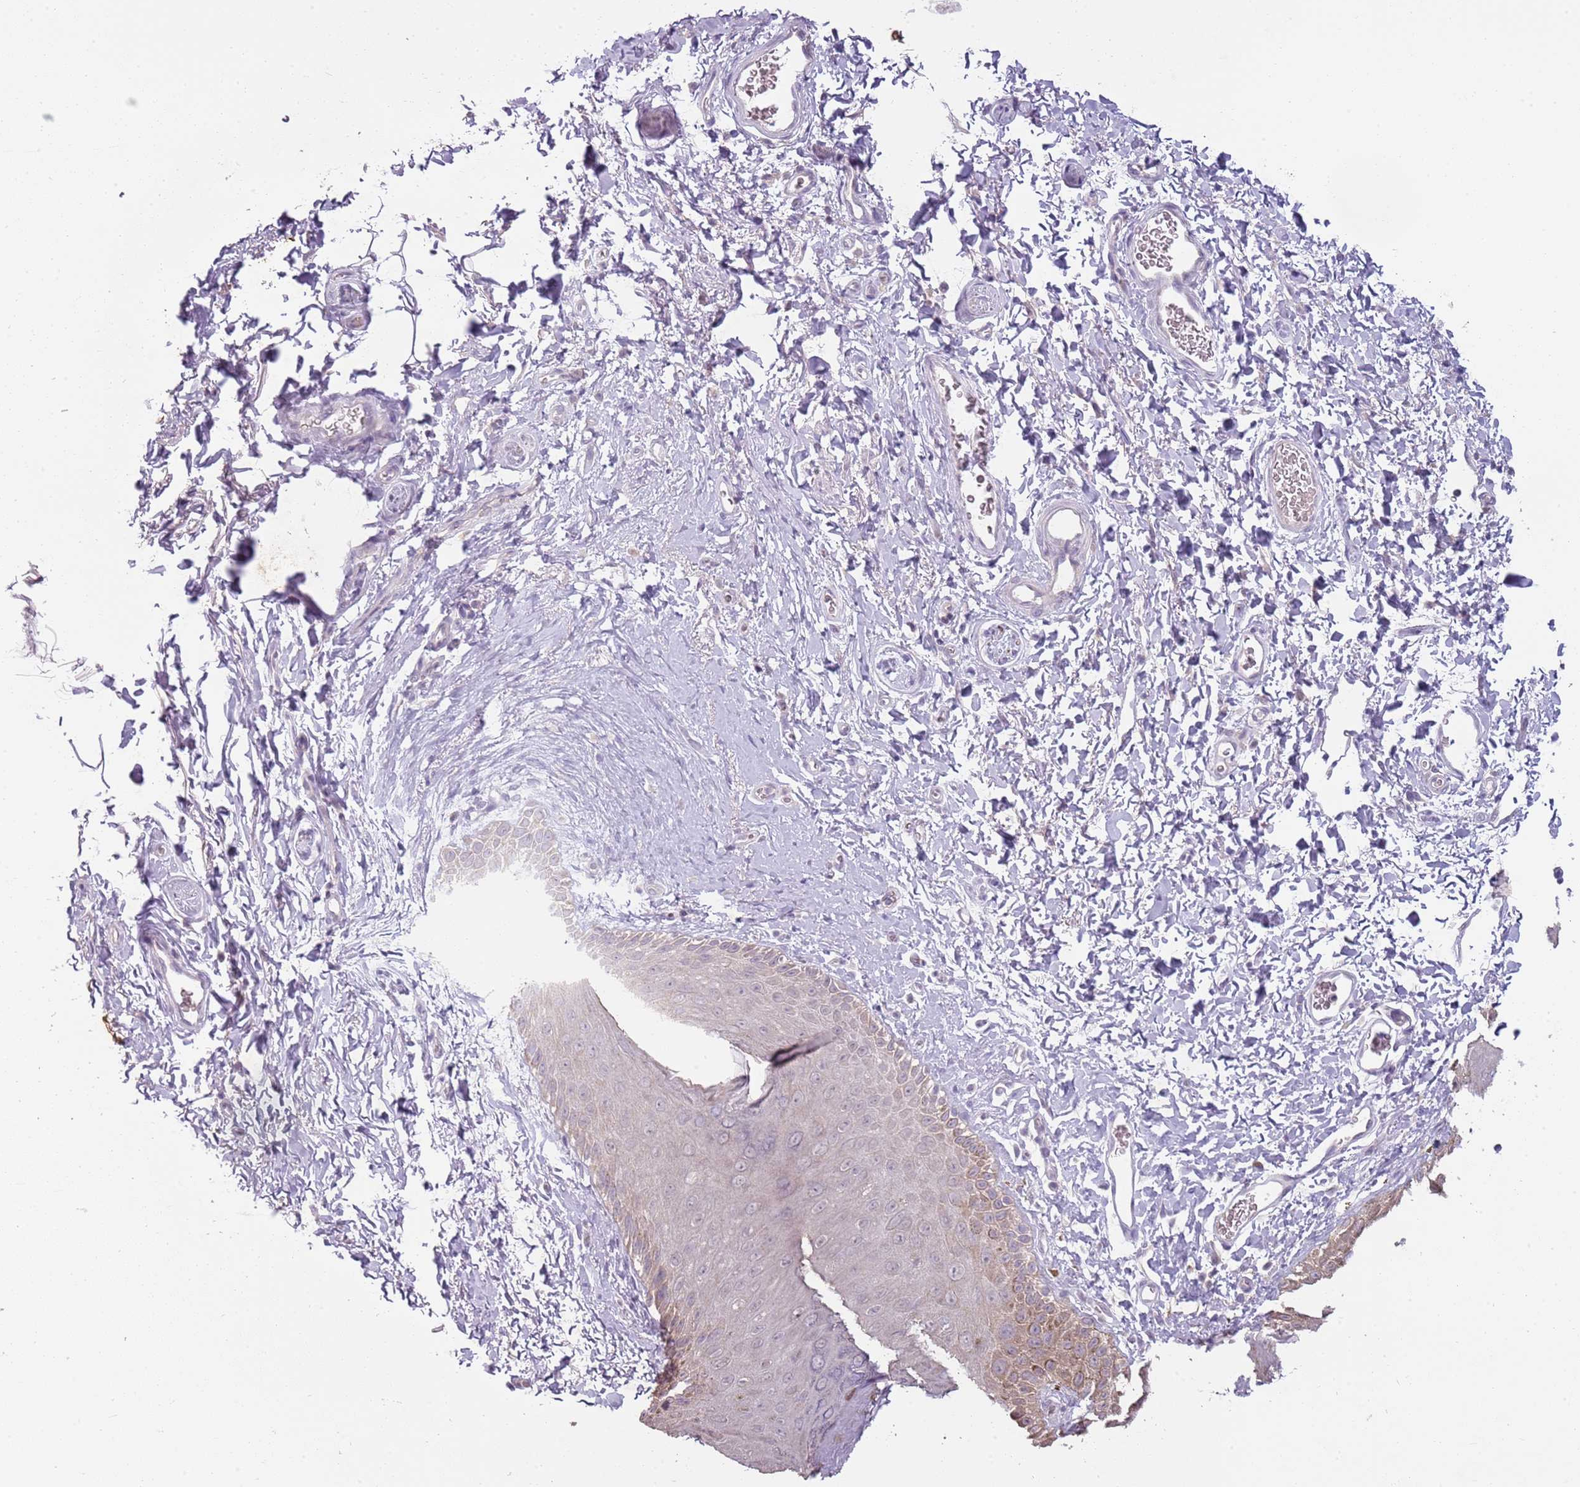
{"staining": {"intensity": "weak", "quantity": "<25%", "location": "cytoplasmic/membranous"}, "tissue": "skin", "cell_type": "Epidermal cells", "image_type": "normal", "snomed": [{"axis": "morphology", "description": "Normal tissue, NOS"}, {"axis": "topography", "description": "Anal"}], "caption": "Immunohistochemistry of unremarkable skin displays no staining in epidermal cells. The staining is performed using DAB (3,3'-diaminobenzidine) brown chromogen with nuclei counter-stained in using hematoxylin.", "gene": "TEKT4", "patient": {"sex": "male", "age": 44}}